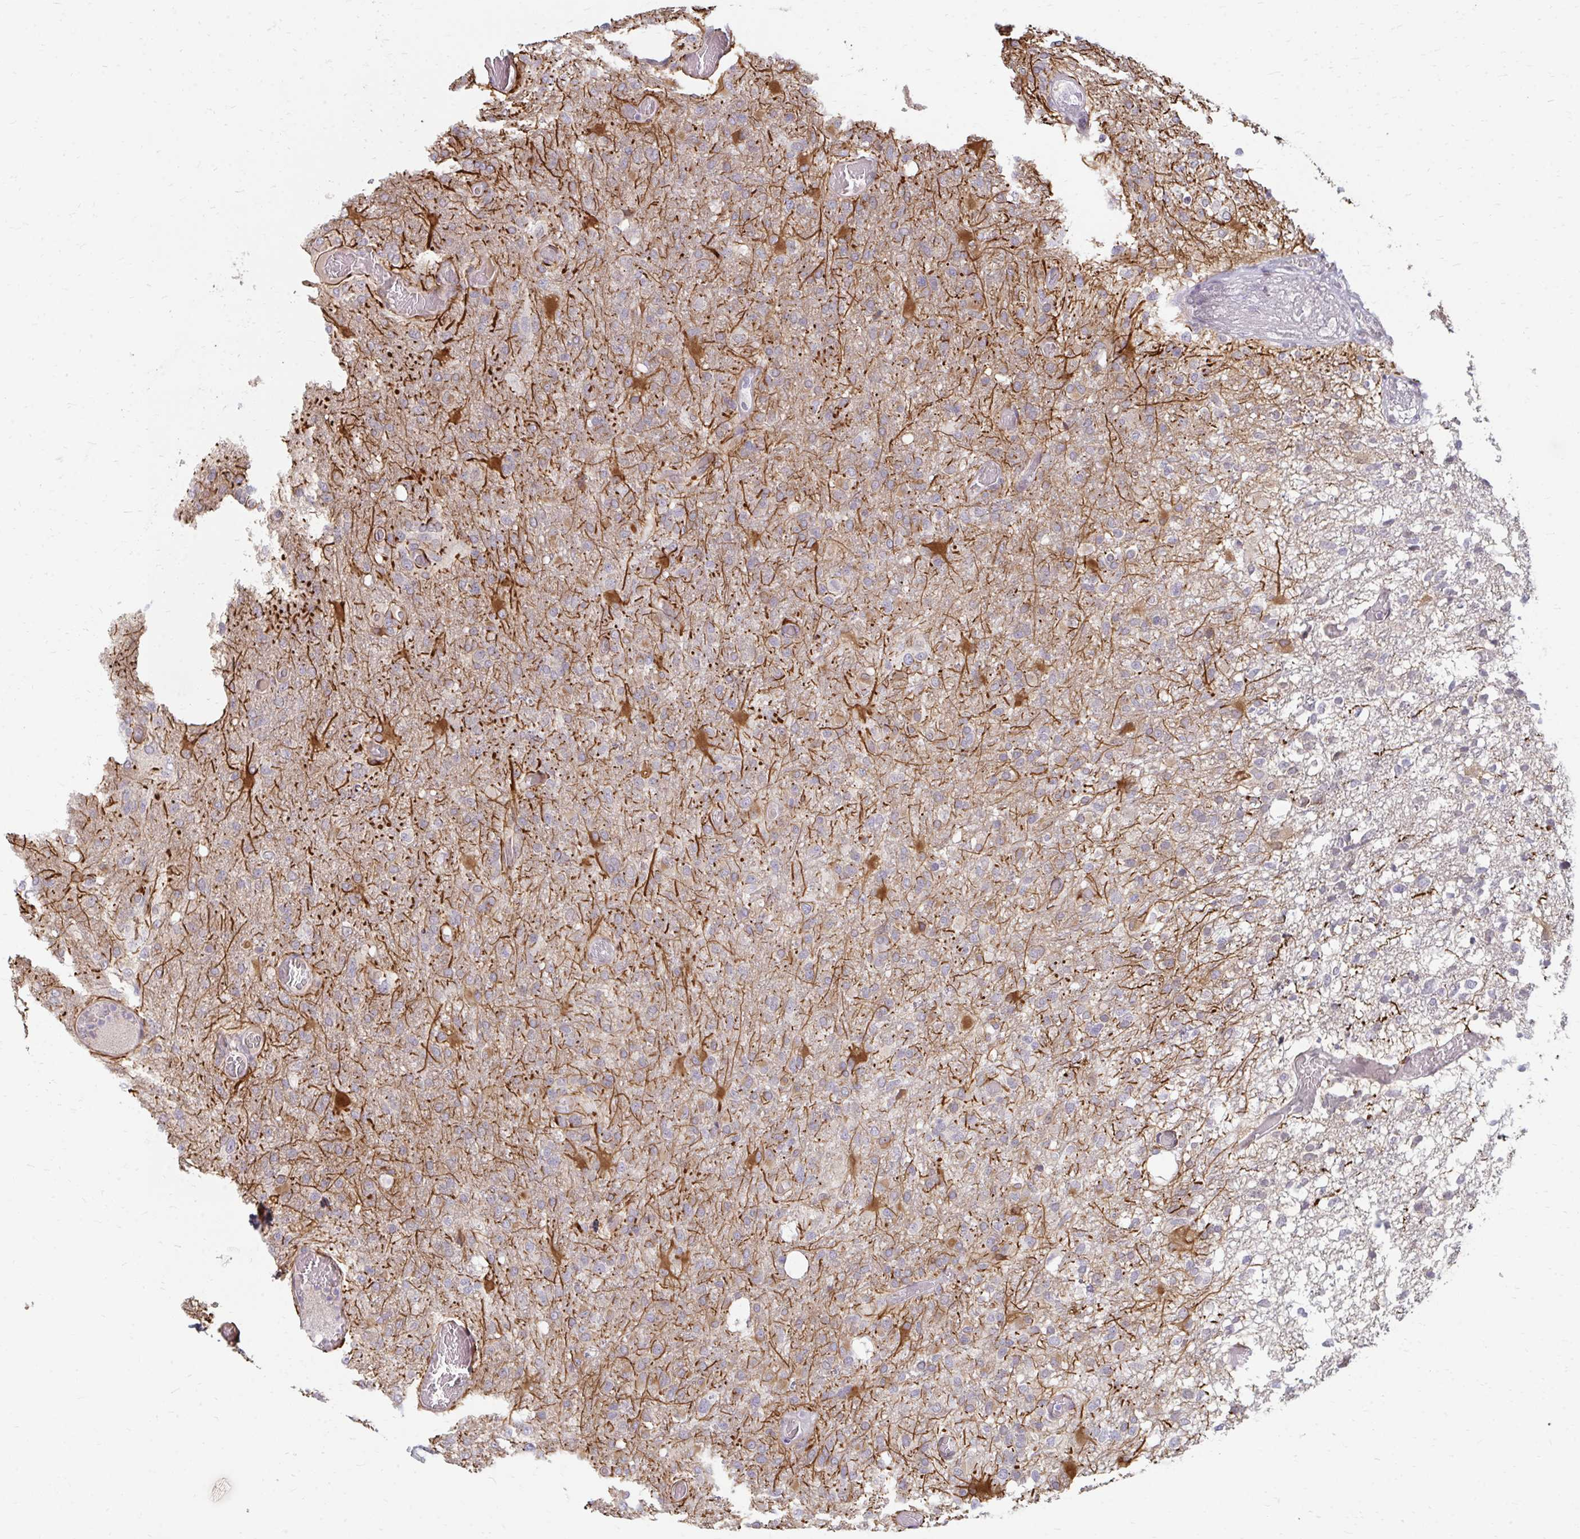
{"staining": {"intensity": "negative", "quantity": "none", "location": "none"}, "tissue": "glioma", "cell_type": "Tumor cells", "image_type": "cancer", "snomed": [{"axis": "morphology", "description": "Glioma, malignant, High grade"}, {"axis": "topography", "description": "Brain"}], "caption": "Tumor cells are negative for brown protein staining in glioma.", "gene": "GPC5", "patient": {"sex": "female", "age": 74}}